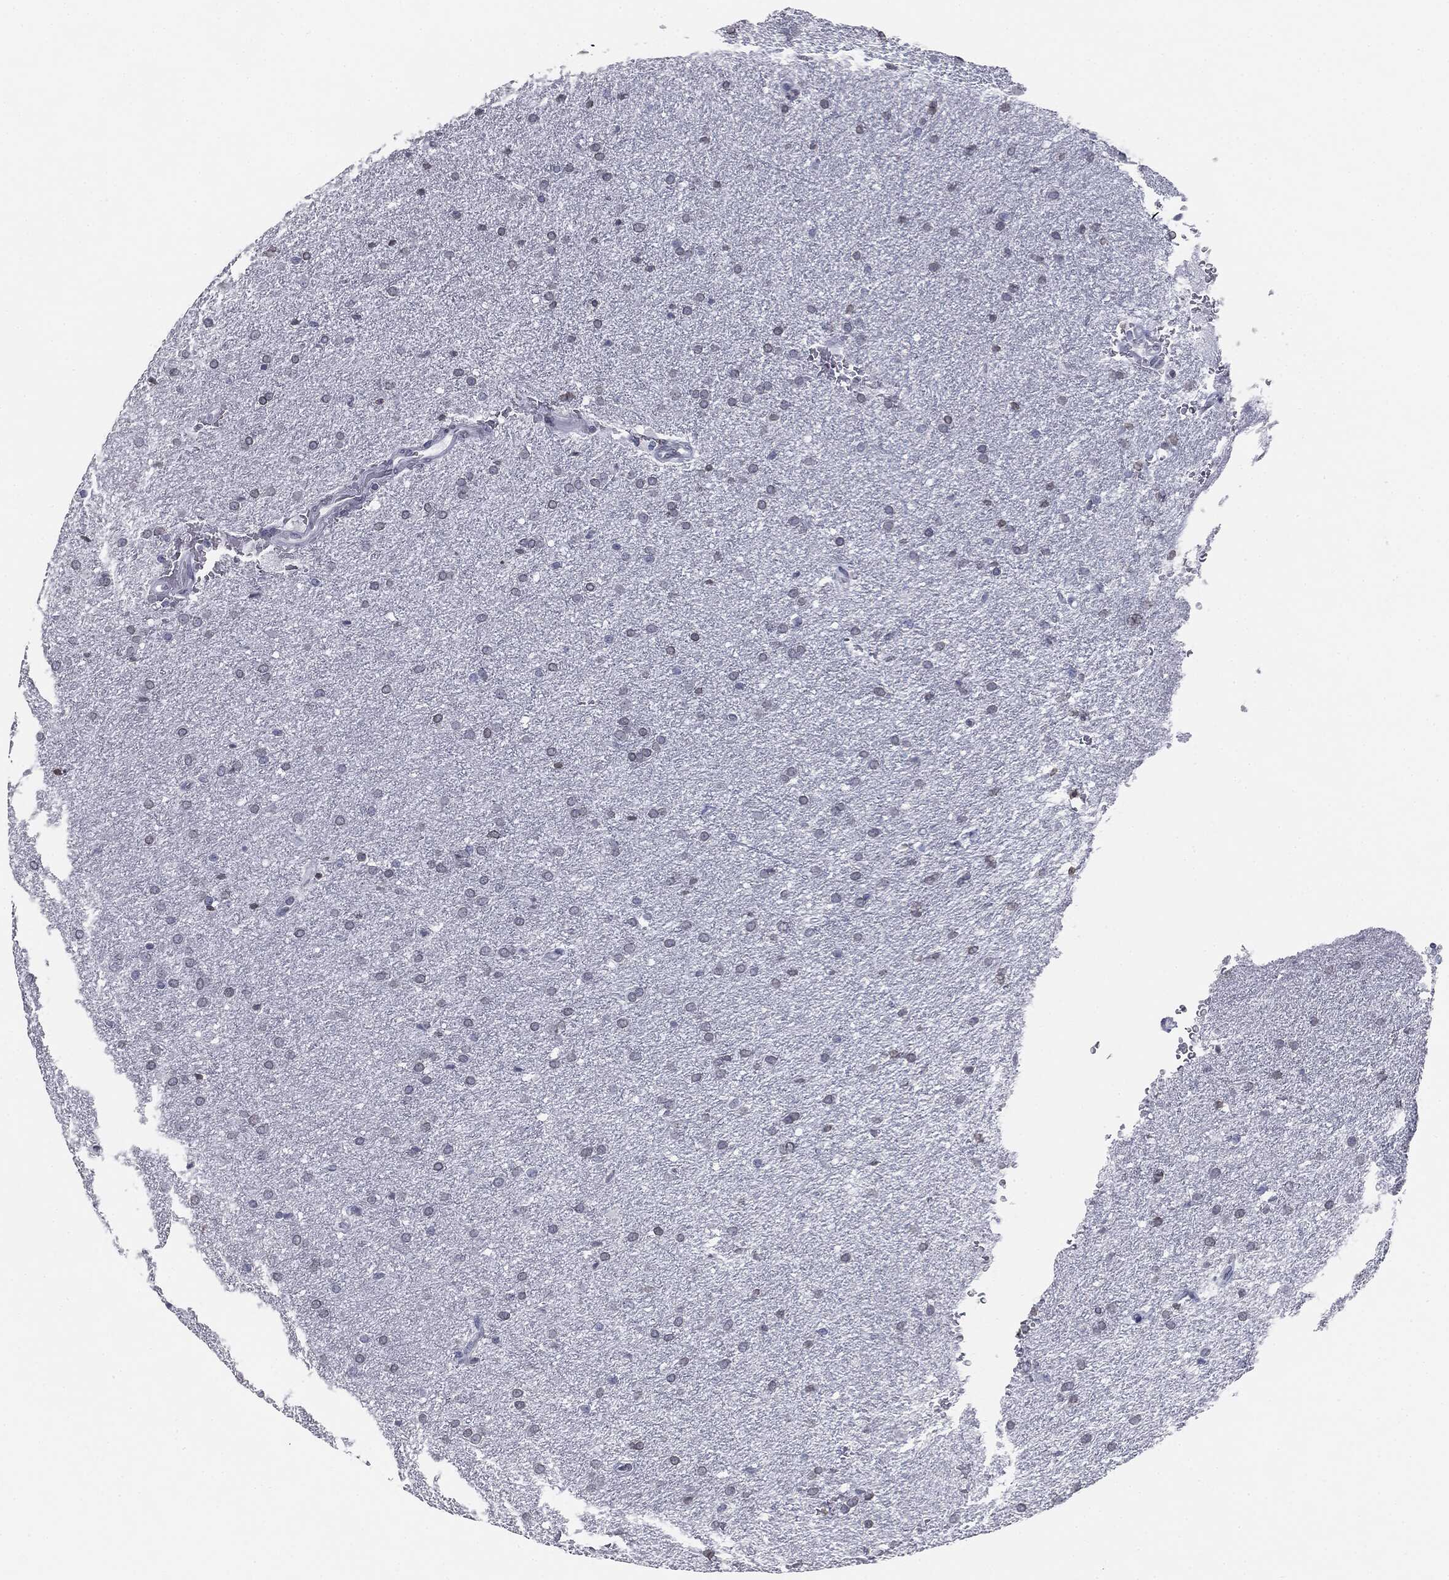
{"staining": {"intensity": "negative", "quantity": "none", "location": "none"}, "tissue": "glioma", "cell_type": "Tumor cells", "image_type": "cancer", "snomed": [{"axis": "morphology", "description": "Glioma, malignant, Low grade"}, {"axis": "topography", "description": "Brain"}], "caption": "Tumor cells are negative for brown protein staining in malignant glioma (low-grade). The staining was performed using DAB (3,3'-diaminobenzidine) to visualize the protein expression in brown, while the nuclei were stained in blue with hematoxylin (Magnification: 20x).", "gene": "ALDOB", "patient": {"sex": "female", "age": 37}}